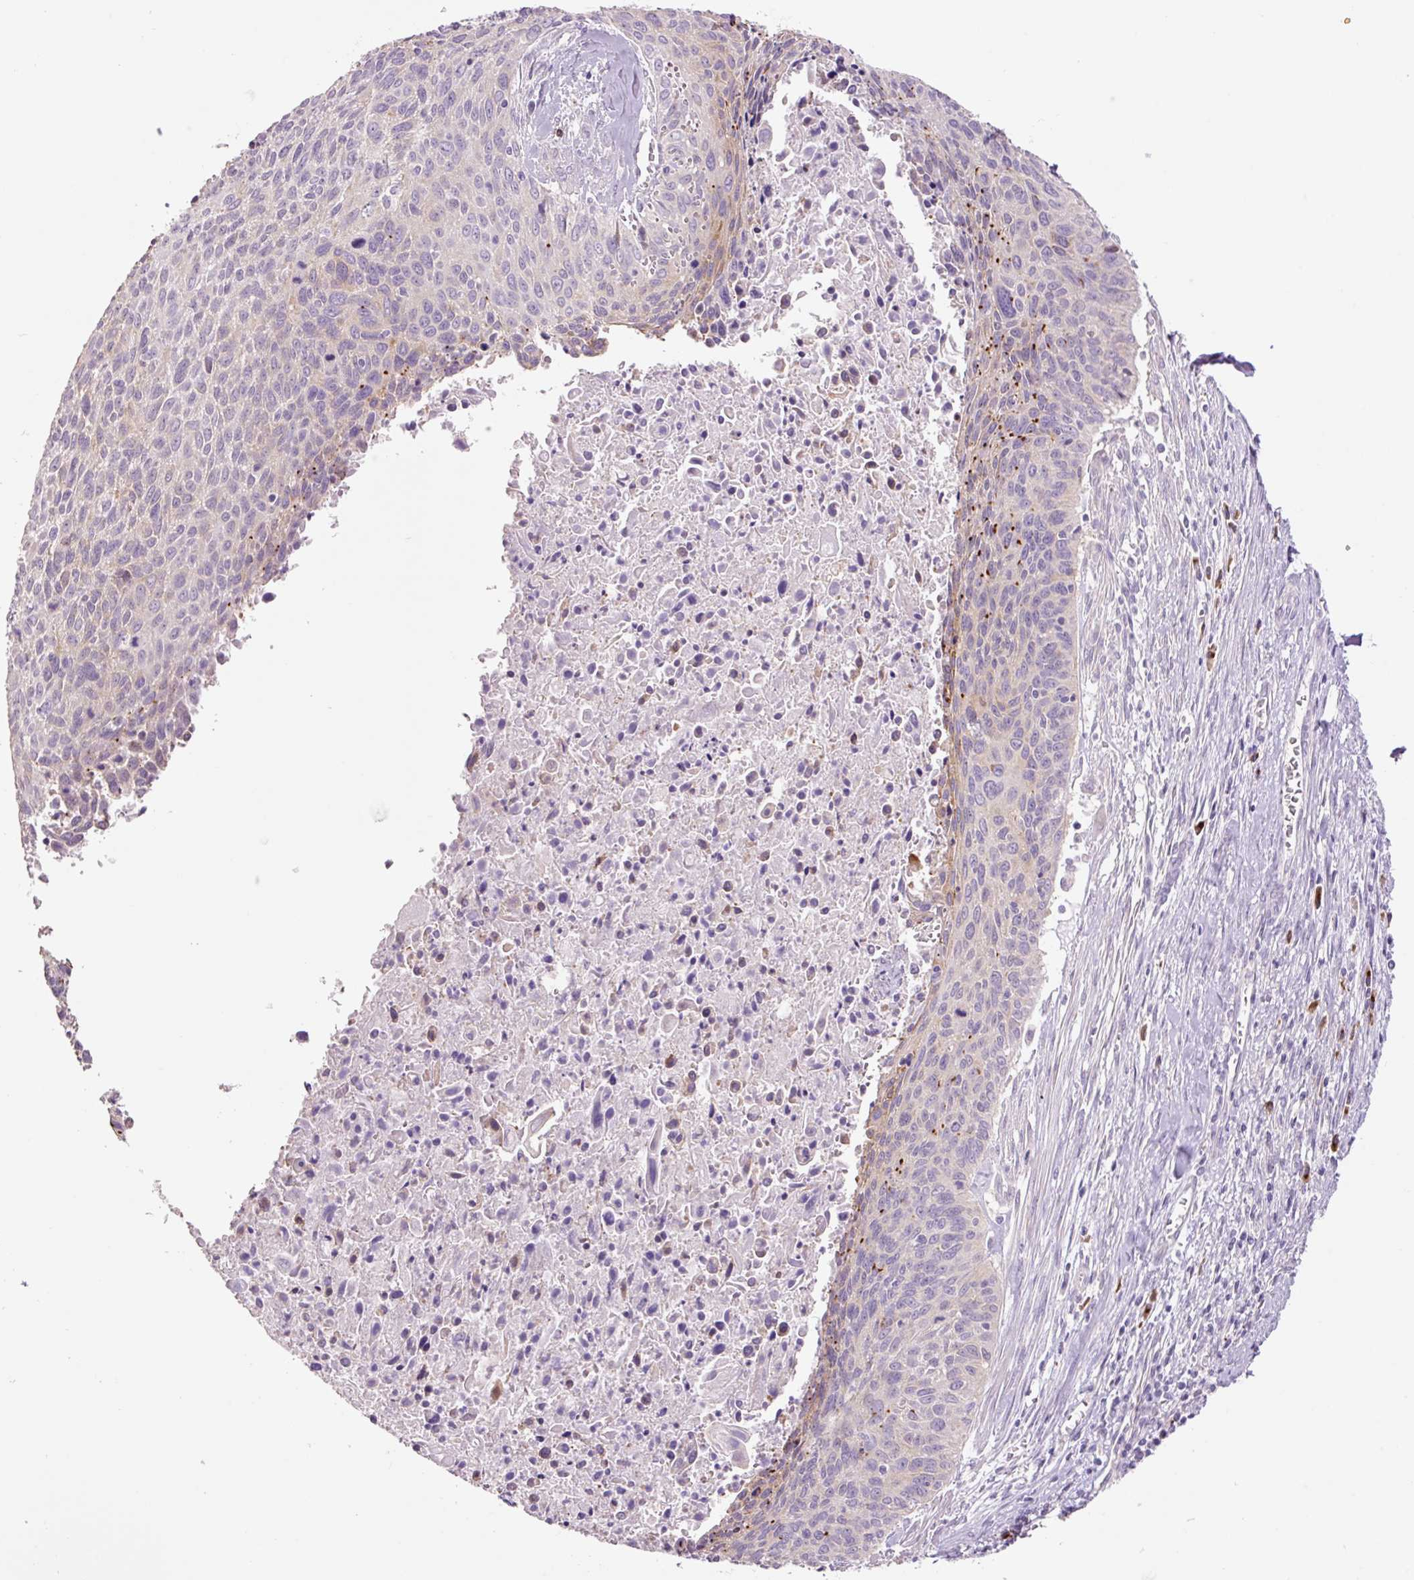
{"staining": {"intensity": "weak", "quantity": "<25%", "location": "cytoplasmic/membranous"}, "tissue": "cervical cancer", "cell_type": "Tumor cells", "image_type": "cancer", "snomed": [{"axis": "morphology", "description": "Squamous cell carcinoma, NOS"}, {"axis": "topography", "description": "Cervix"}], "caption": "Cervical squamous cell carcinoma was stained to show a protein in brown. There is no significant positivity in tumor cells.", "gene": "HAX1", "patient": {"sex": "female", "age": 55}}